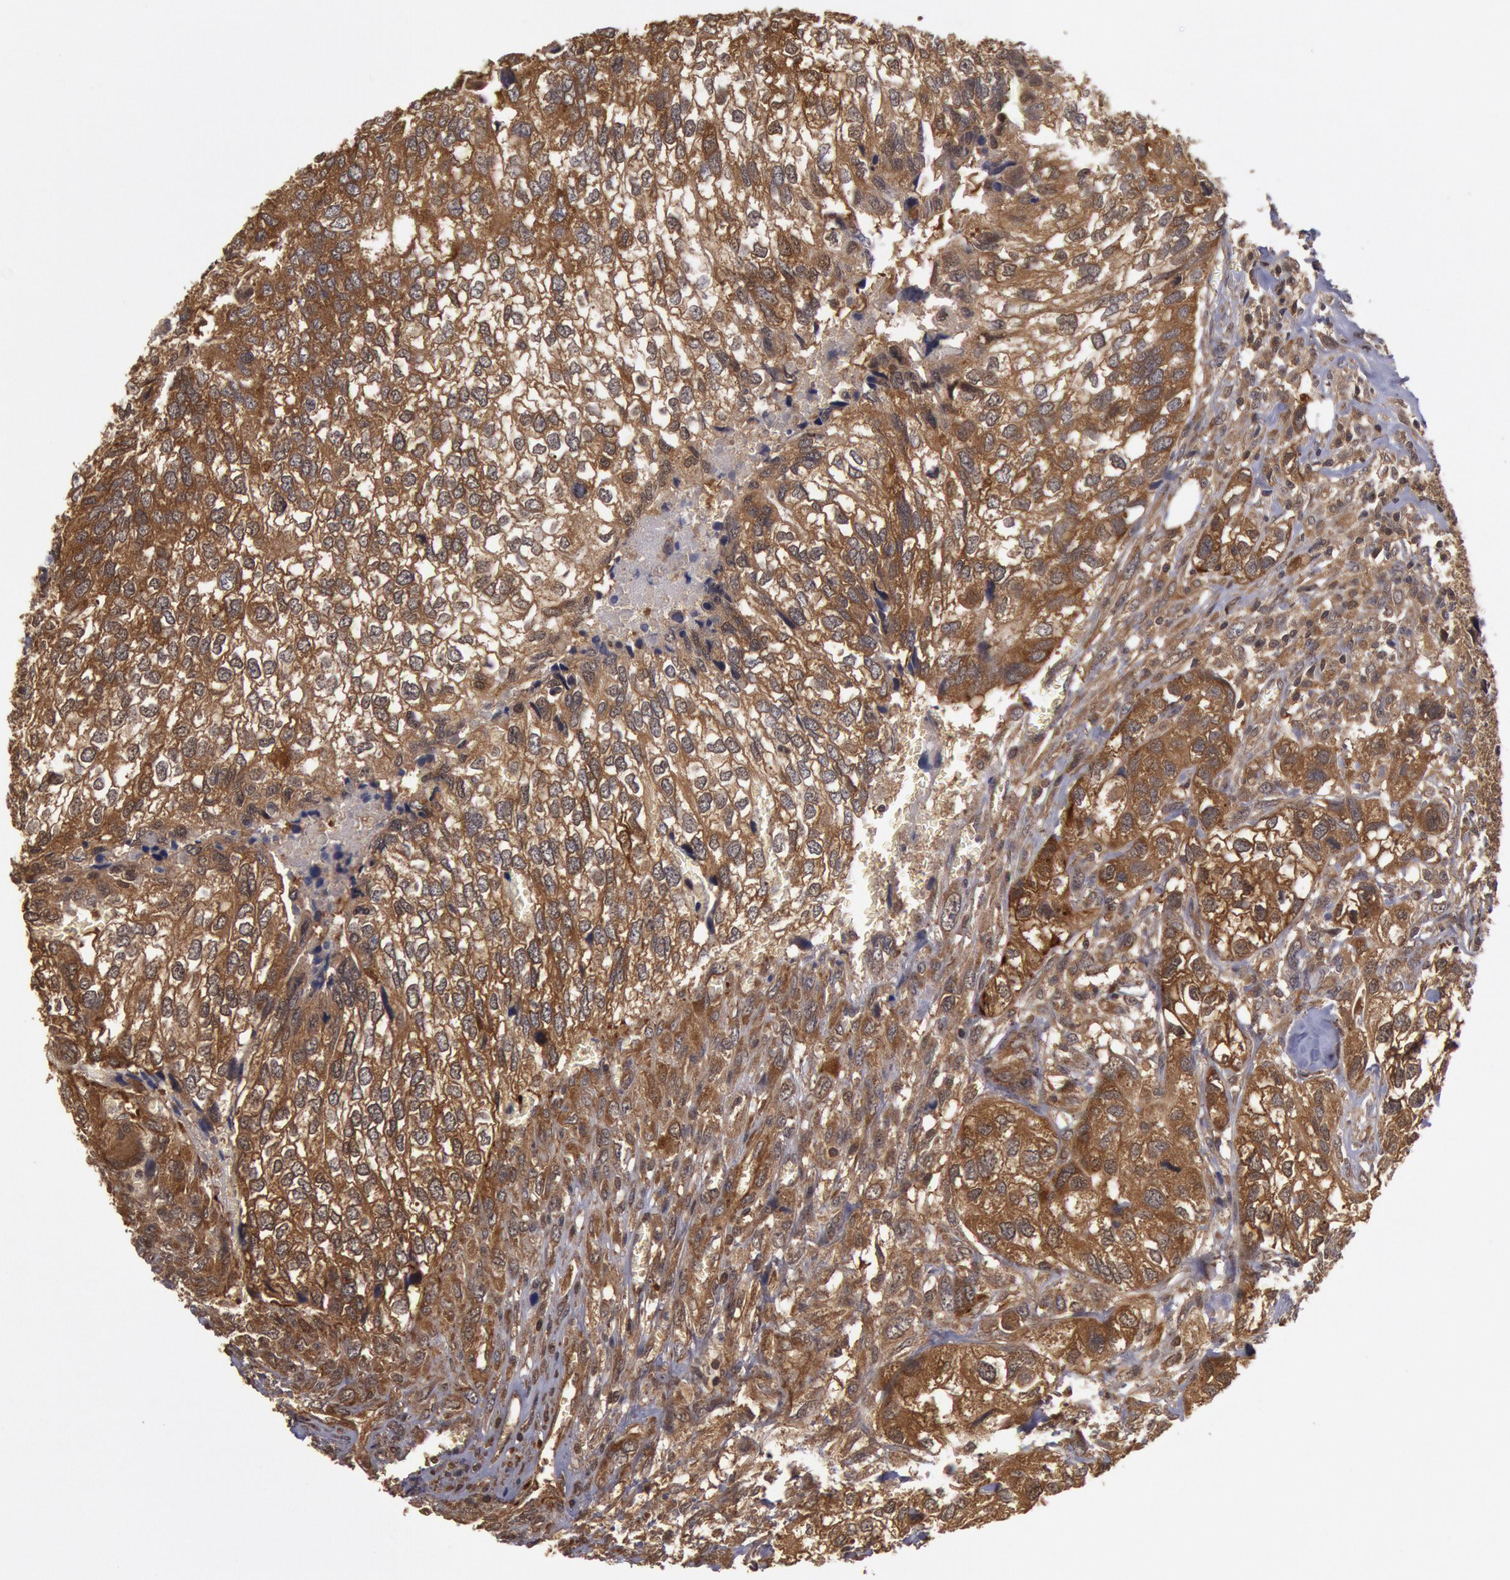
{"staining": {"intensity": "moderate", "quantity": ">75%", "location": "cytoplasmic/membranous"}, "tissue": "breast cancer", "cell_type": "Tumor cells", "image_type": "cancer", "snomed": [{"axis": "morphology", "description": "Neoplasm, malignant, NOS"}, {"axis": "topography", "description": "Breast"}], "caption": "Protein expression analysis of breast neoplasm (malignant) demonstrates moderate cytoplasmic/membranous positivity in approximately >75% of tumor cells.", "gene": "USP14", "patient": {"sex": "female", "age": 50}}